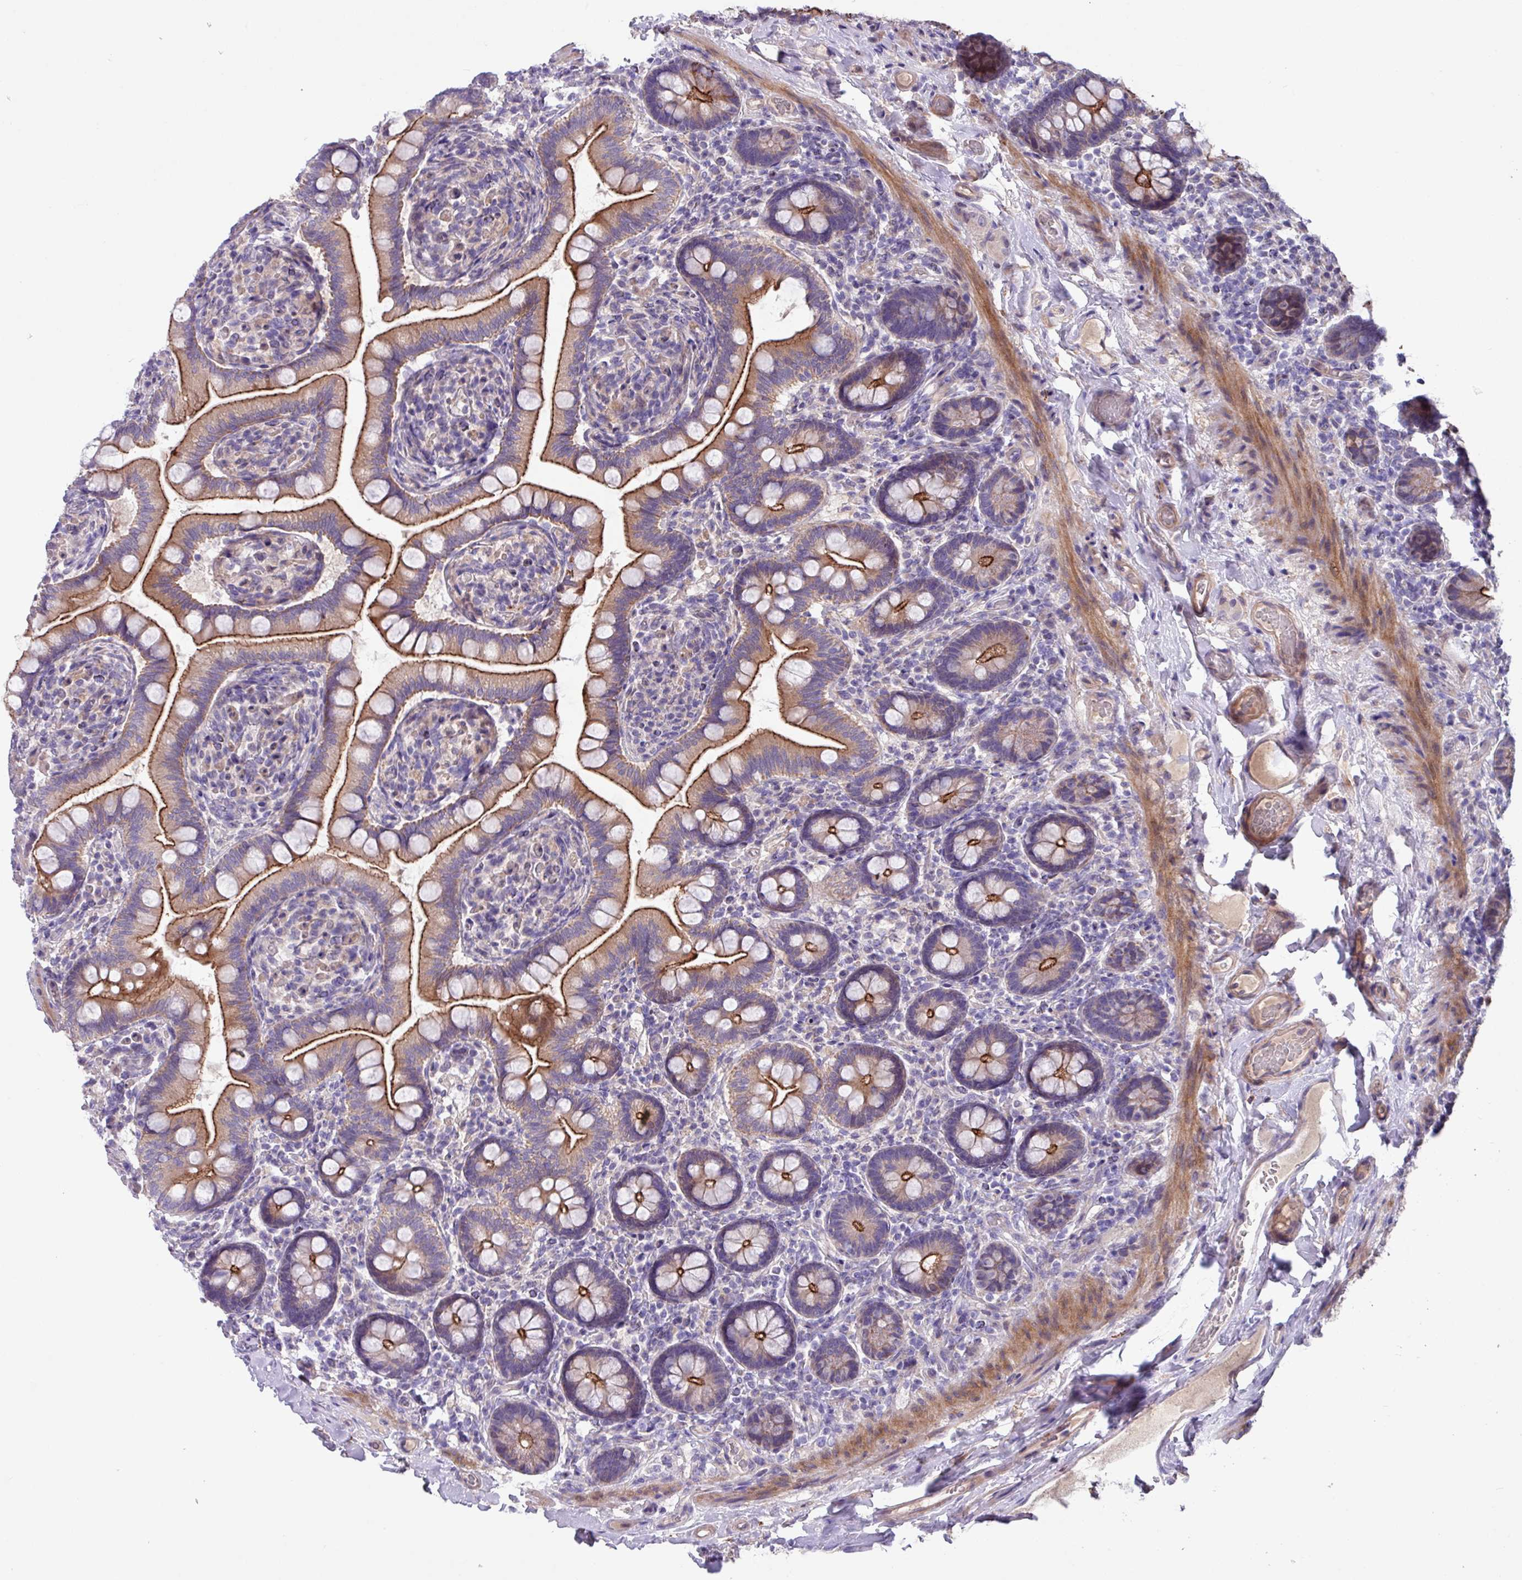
{"staining": {"intensity": "strong", "quantity": ">75%", "location": "cytoplasmic/membranous"}, "tissue": "small intestine", "cell_type": "Glandular cells", "image_type": "normal", "snomed": [{"axis": "morphology", "description": "Normal tissue, NOS"}, {"axis": "topography", "description": "Small intestine"}], "caption": "An immunohistochemistry (IHC) photomicrograph of normal tissue is shown. Protein staining in brown shows strong cytoplasmic/membranous positivity in small intestine within glandular cells. (DAB IHC with brightfield microscopy, high magnification).", "gene": "IQCJ", "patient": {"sex": "female", "age": 64}}